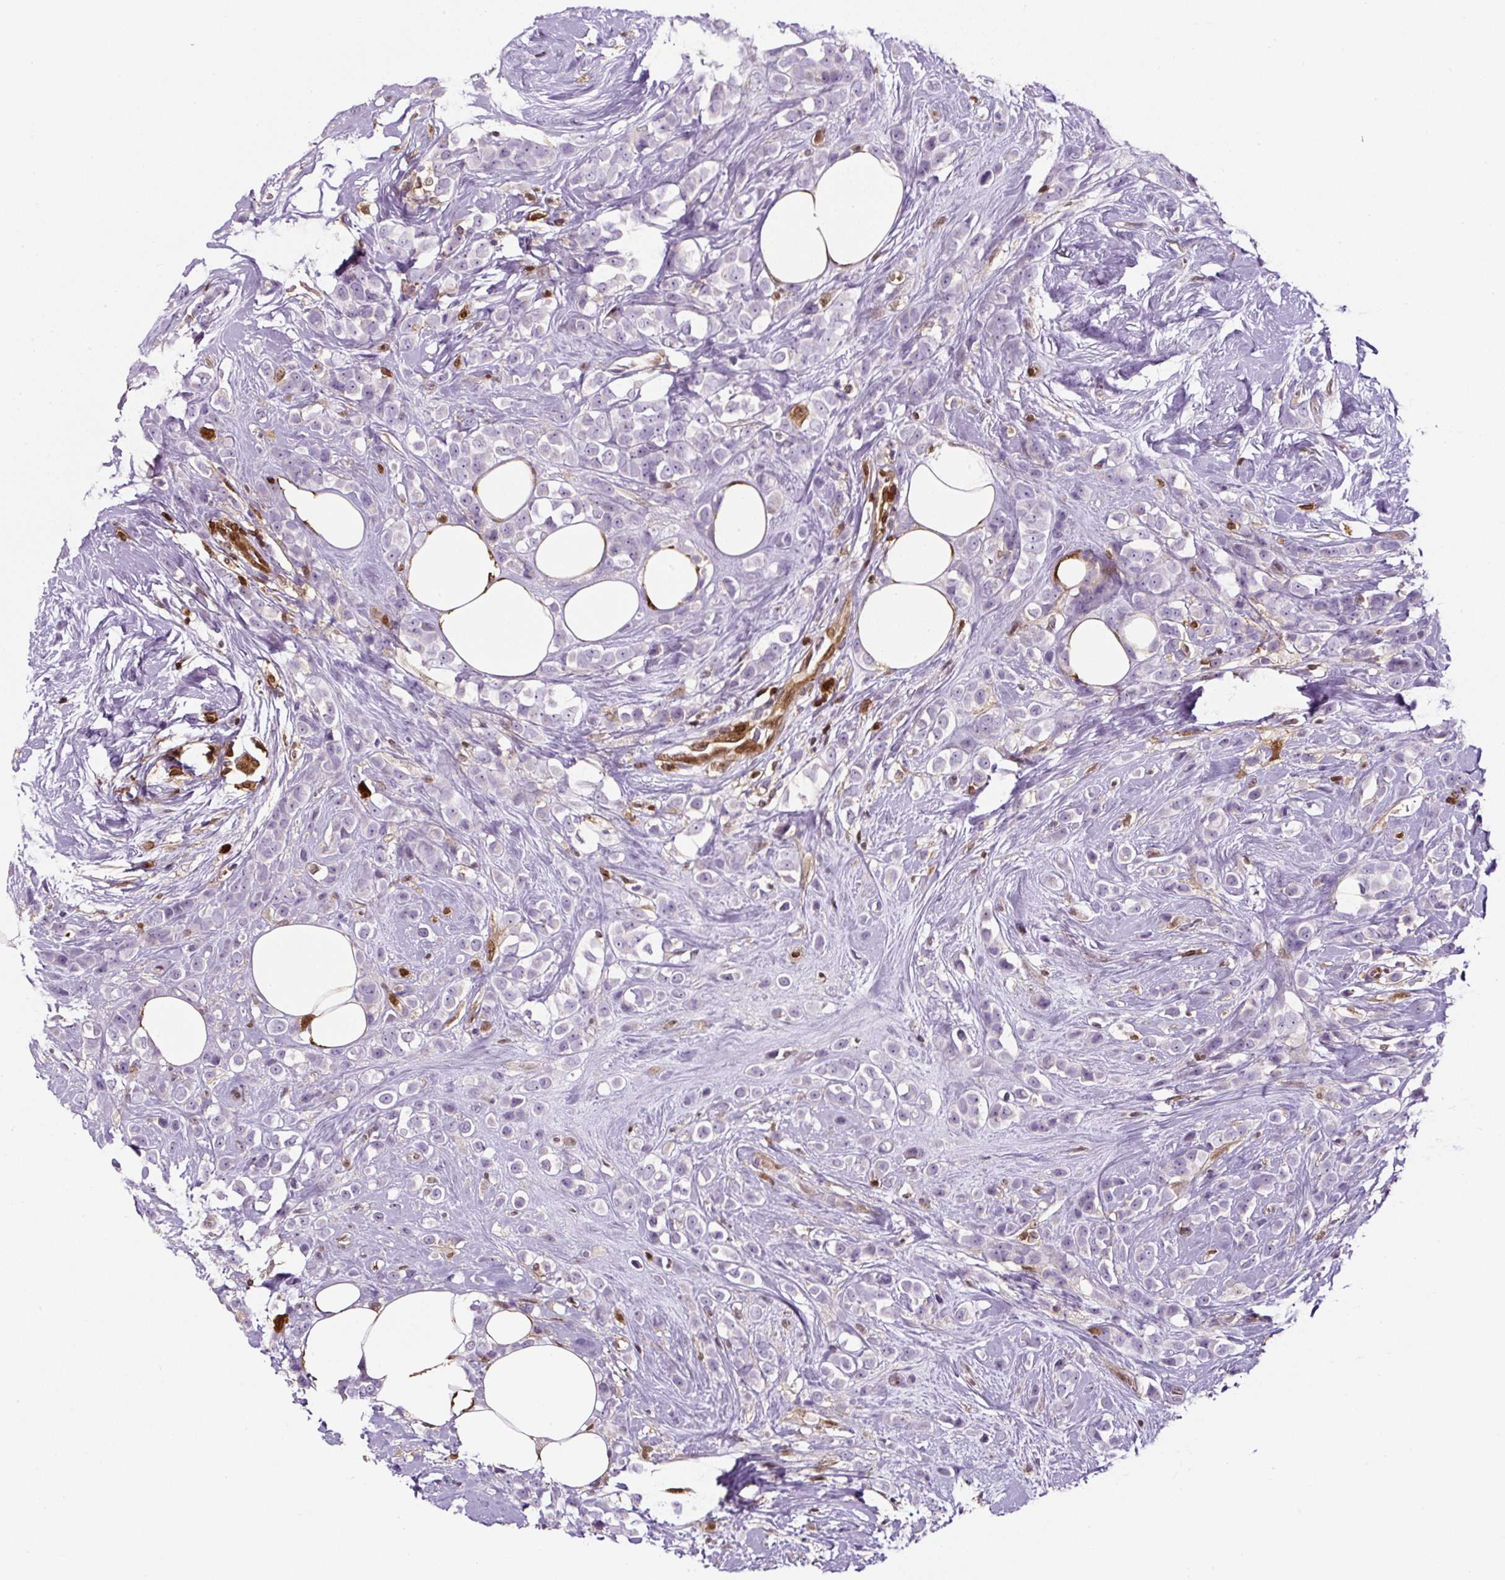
{"staining": {"intensity": "negative", "quantity": "none", "location": "none"}, "tissue": "breast cancer", "cell_type": "Tumor cells", "image_type": "cancer", "snomed": [{"axis": "morphology", "description": "Duct carcinoma"}, {"axis": "topography", "description": "Breast"}], "caption": "Immunohistochemistry (IHC) micrograph of neoplastic tissue: breast cancer stained with DAB (3,3'-diaminobenzidine) exhibits no significant protein staining in tumor cells.", "gene": "ANXA1", "patient": {"sex": "female", "age": 80}}